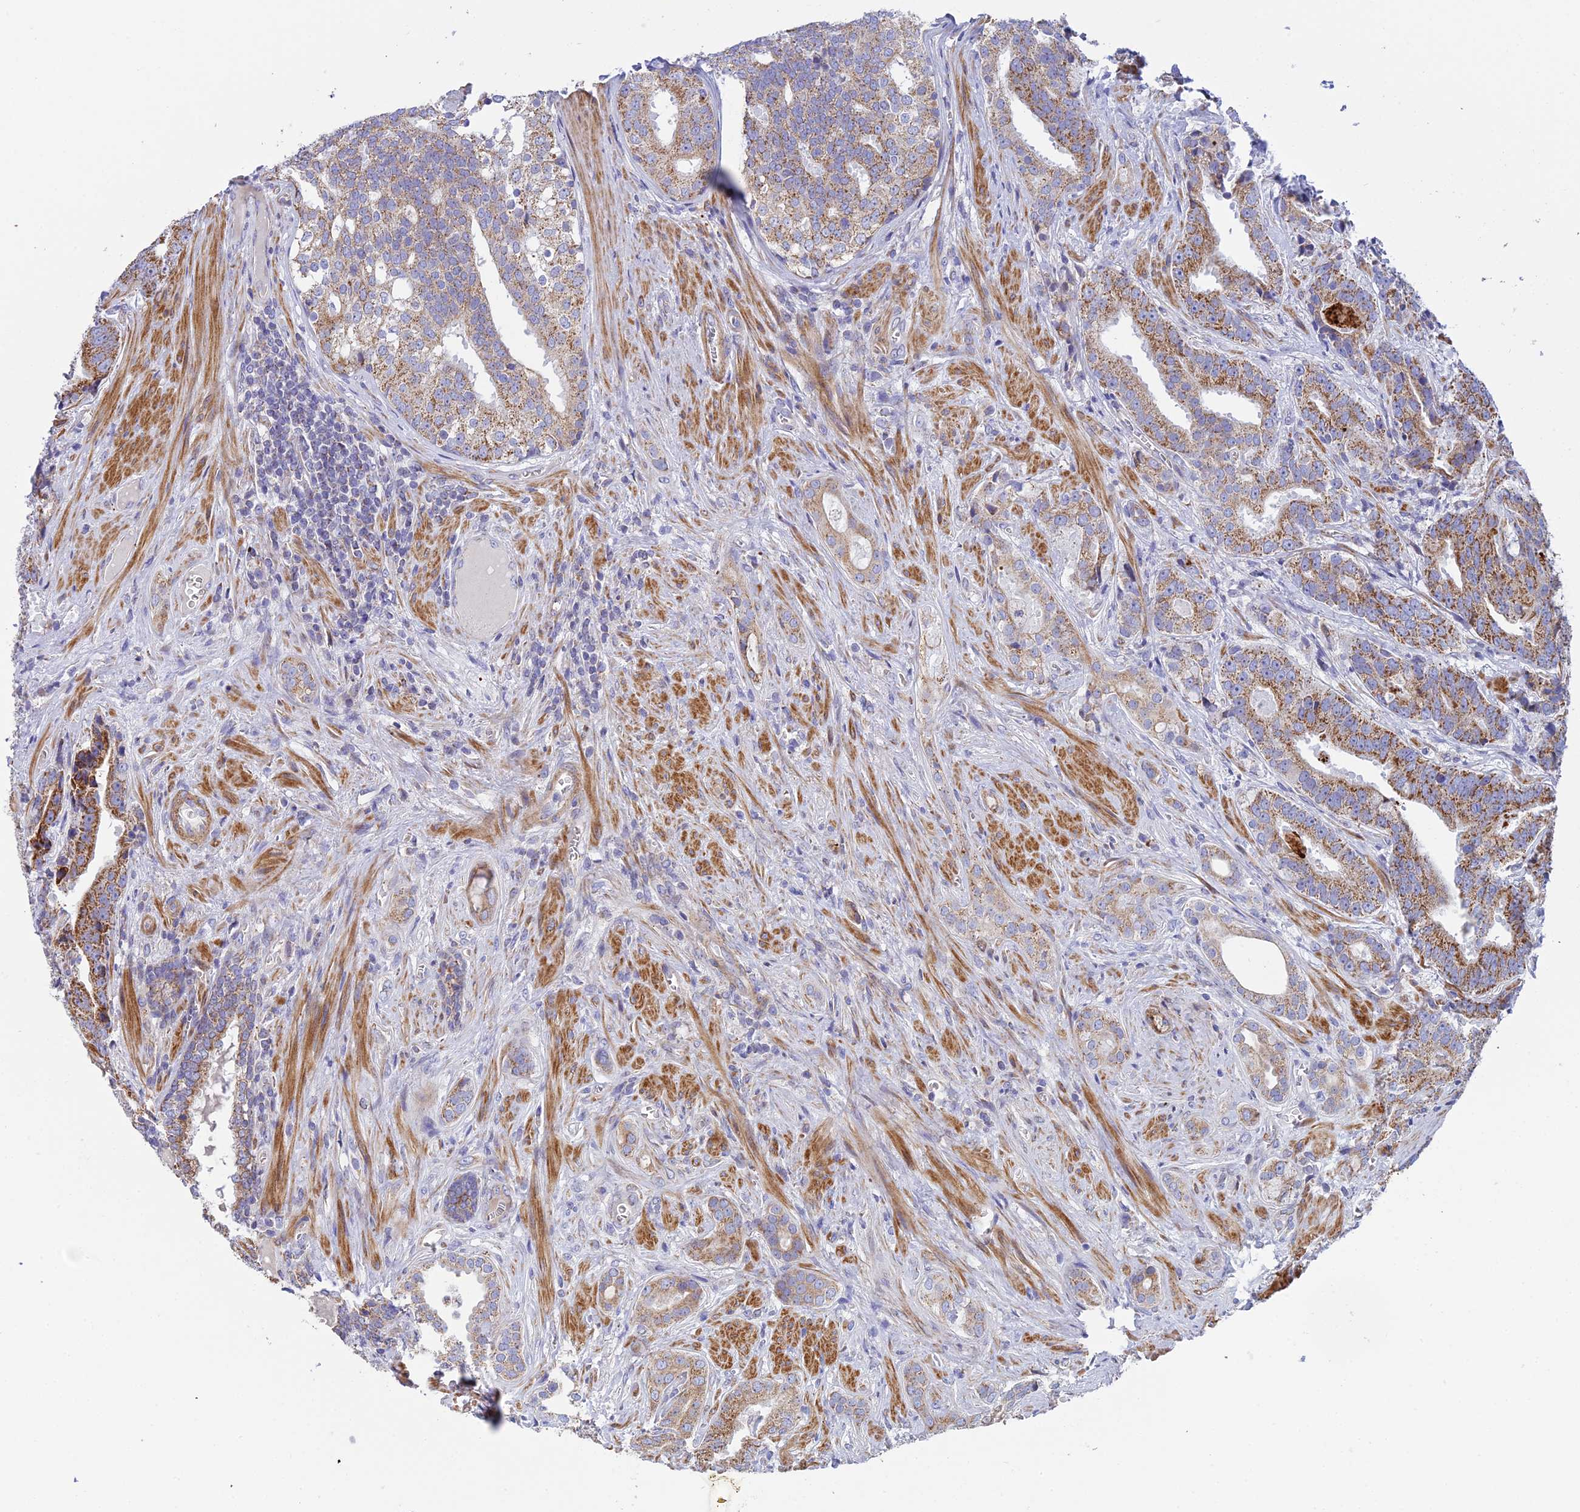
{"staining": {"intensity": "moderate", "quantity": ">75%", "location": "cytoplasmic/membranous"}, "tissue": "prostate cancer", "cell_type": "Tumor cells", "image_type": "cancer", "snomed": [{"axis": "morphology", "description": "Adenocarcinoma, High grade"}, {"axis": "topography", "description": "Prostate"}], "caption": "Immunohistochemistry (DAB (3,3'-diaminobenzidine)) staining of prostate cancer (high-grade adenocarcinoma) reveals moderate cytoplasmic/membranous protein staining in approximately >75% of tumor cells.", "gene": "CSPG4", "patient": {"sex": "male", "age": 55}}